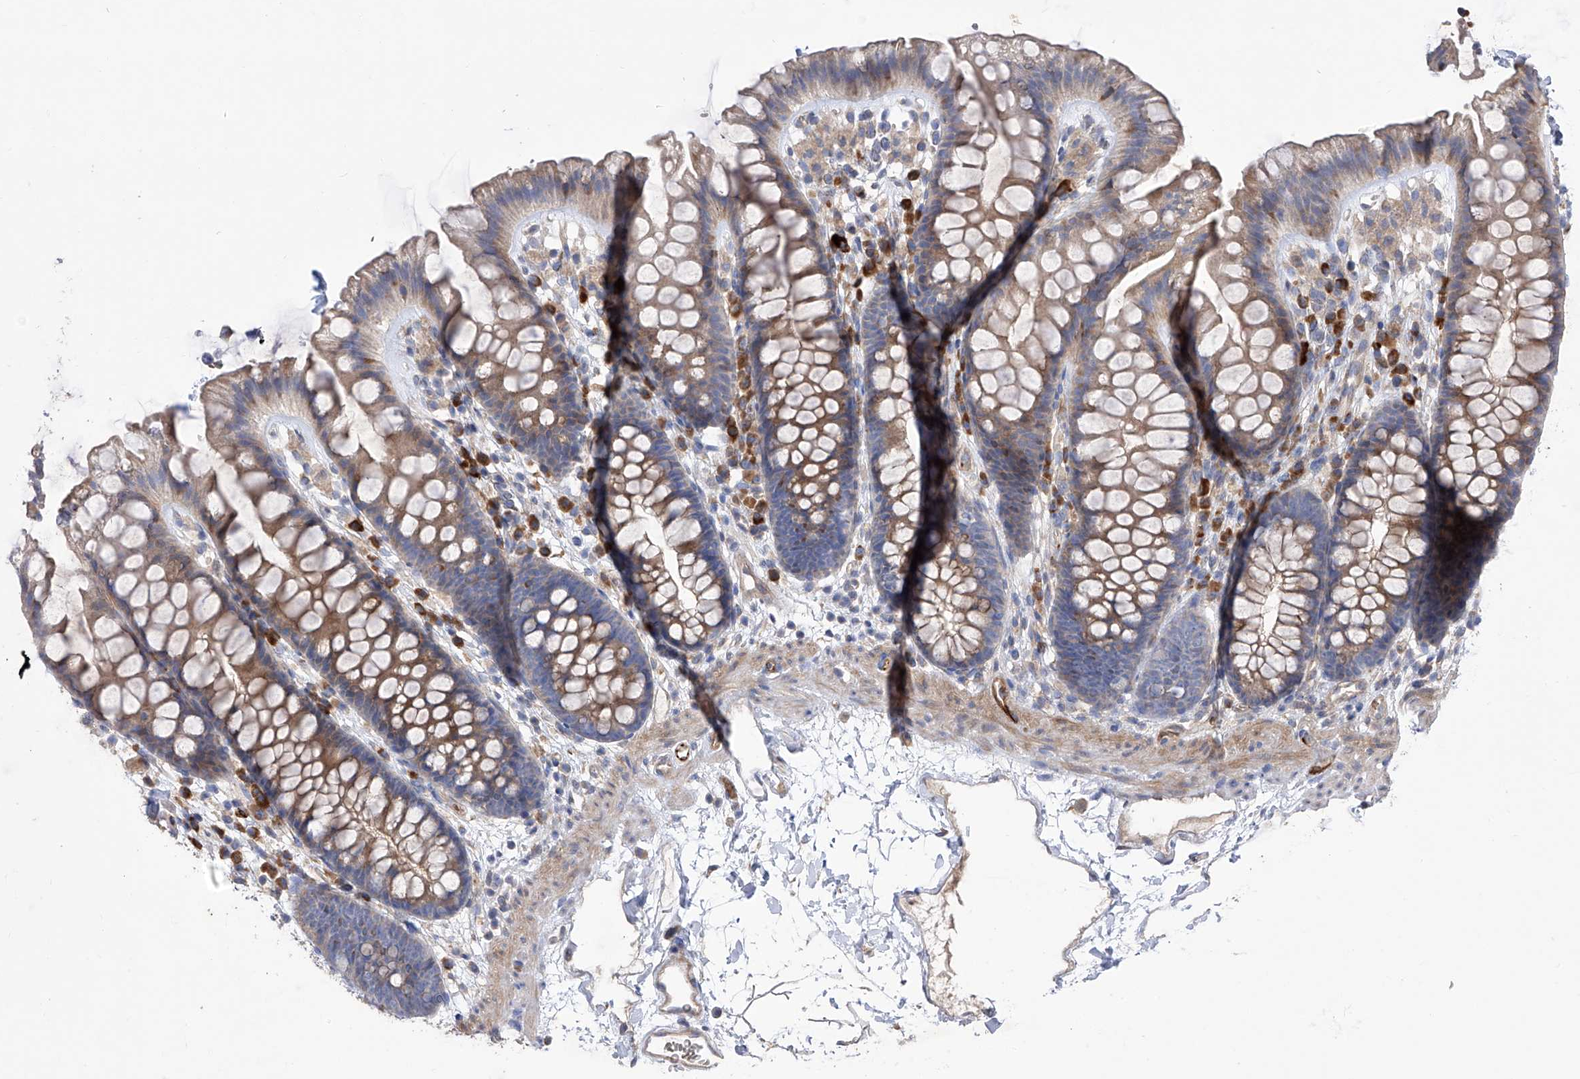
{"staining": {"intensity": "moderate", "quantity": "<25%", "location": "cytoplasmic/membranous"}, "tissue": "colon", "cell_type": "Endothelial cells", "image_type": "normal", "snomed": [{"axis": "morphology", "description": "Normal tissue, NOS"}, {"axis": "topography", "description": "Colon"}], "caption": "A low amount of moderate cytoplasmic/membranous staining is seen in about <25% of endothelial cells in normal colon. Immunohistochemistry stains the protein of interest in brown and the nuclei are stained blue.", "gene": "NFATC4", "patient": {"sex": "female", "age": 62}}